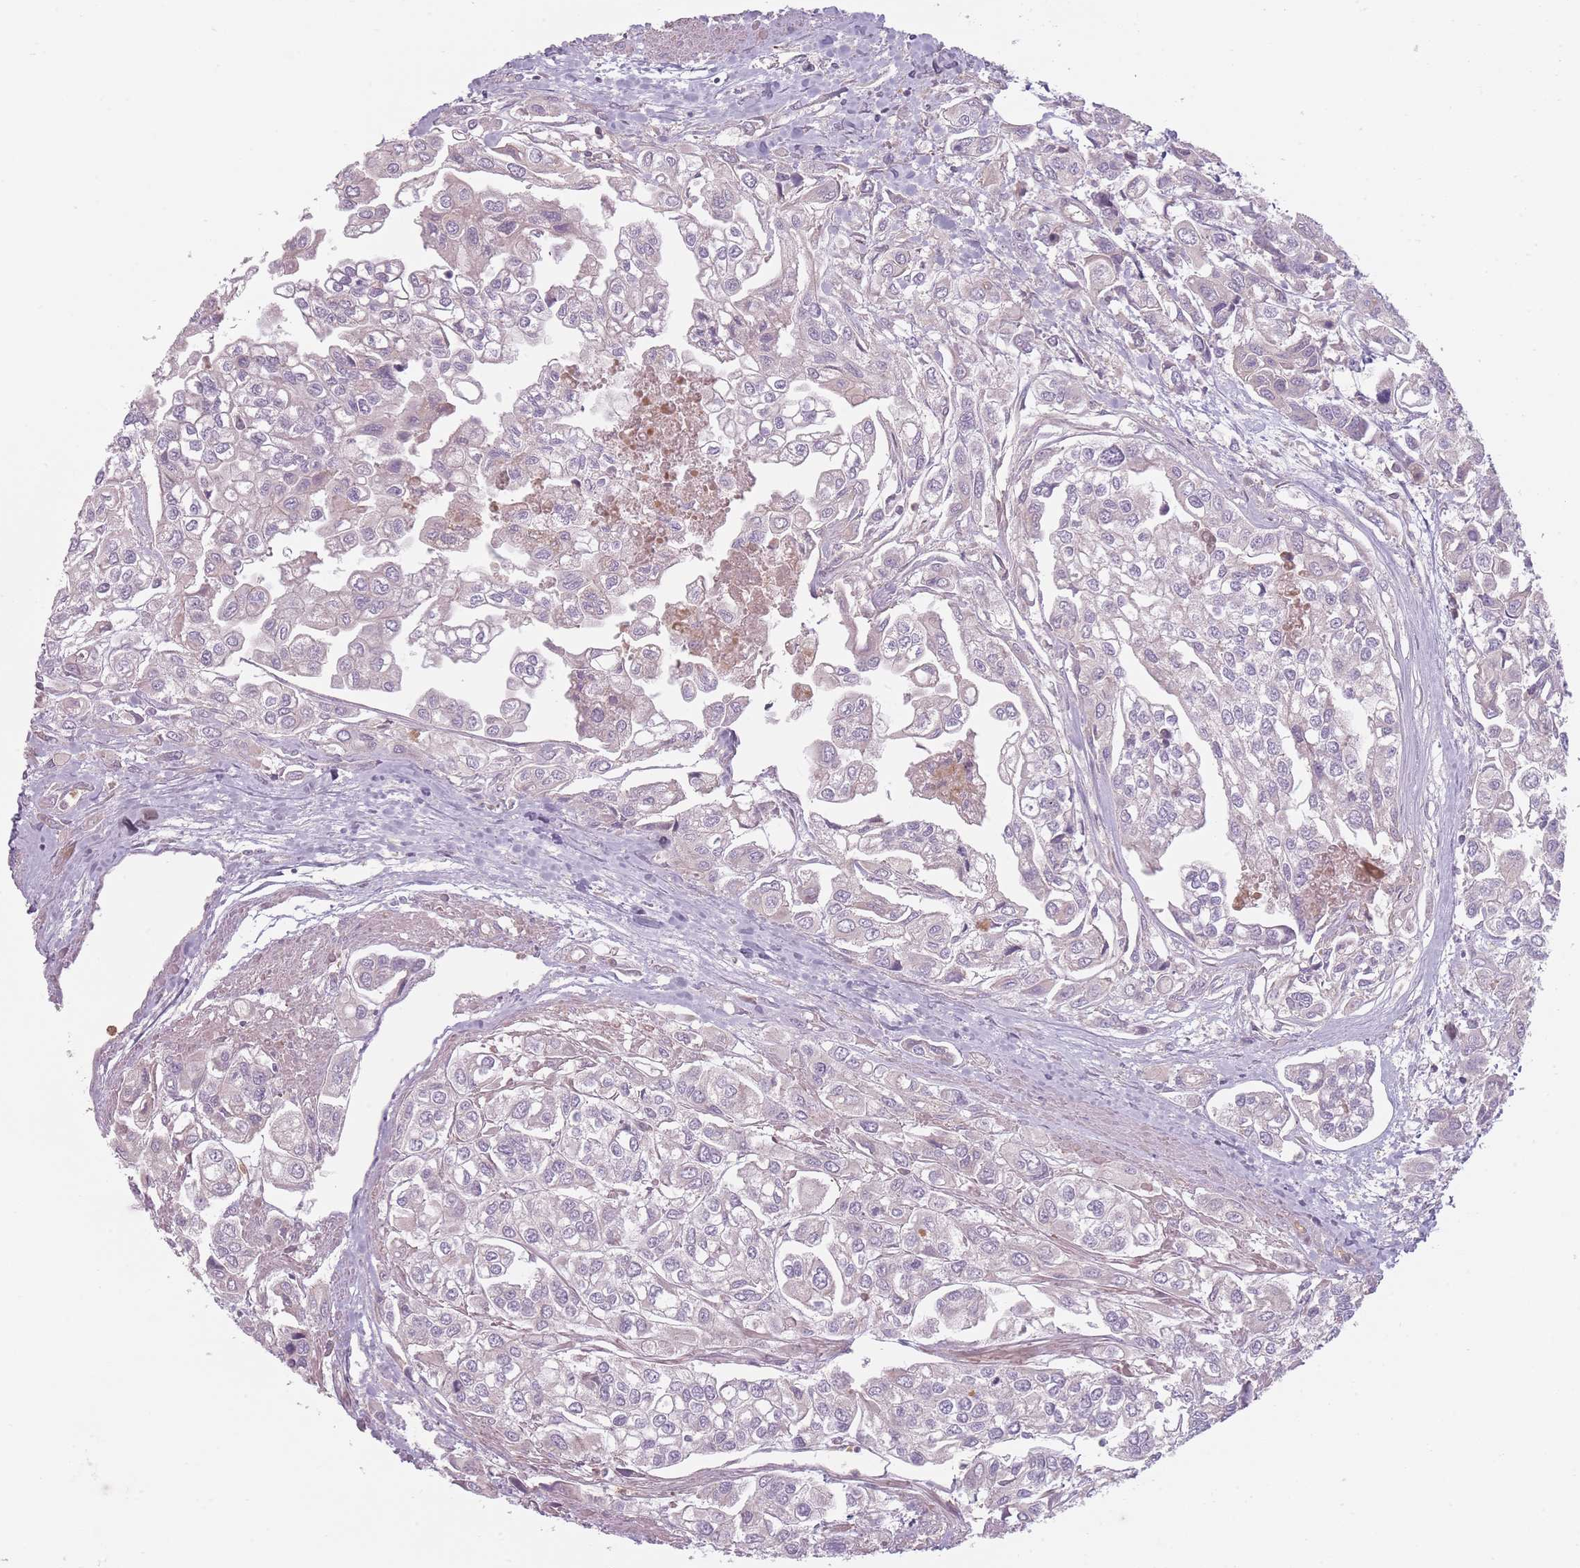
{"staining": {"intensity": "negative", "quantity": "none", "location": "none"}, "tissue": "urothelial cancer", "cell_type": "Tumor cells", "image_type": "cancer", "snomed": [{"axis": "morphology", "description": "Urothelial carcinoma, High grade"}, {"axis": "topography", "description": "Urinary bladder"}], "caption": "A photomicrograph of human high-grade urothelial carcinoma is negative for staining in tumor cells.", "gene": "NT5DC2", "patient": {"sex": "male", "age": 67}}